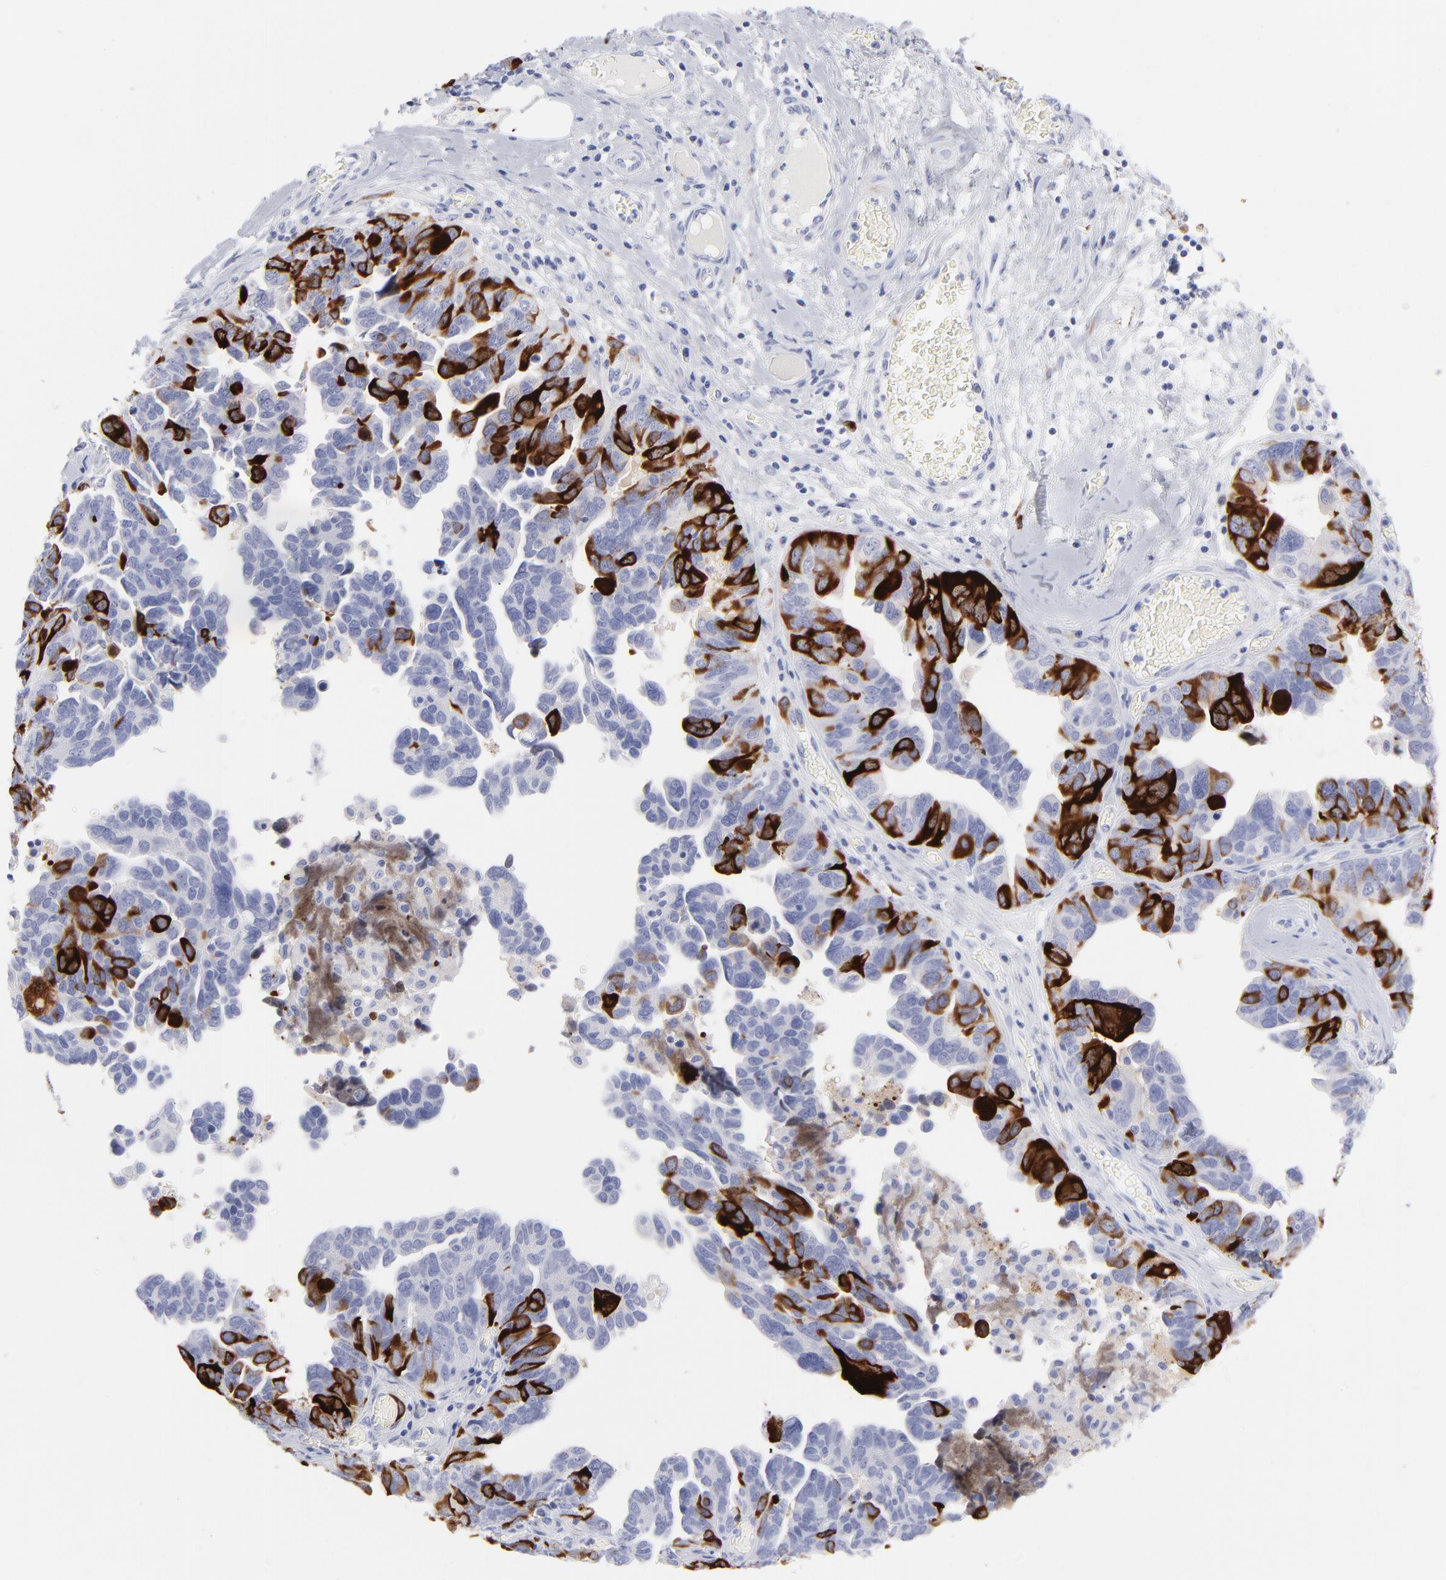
{"staining": {"intensity": "strong", "quantity": "25%-75%", "location": "cytoplasmic/membranous"}, "tissue": "ovarian cancer", "cell_type": "Tumor cells", "image_type": "cancer", "snomed": [{"axis": "morphology", "description": "Cystadenocarcinoma, serous, NOS"}, {"axis": "topography", "description": "Ovary"}], "caption": "A high-resolution histopathology image shows immunohistochemistry staining of ovarian cancer, which reveals strong cytoplasmic/membranous staining in about 25%-75% of tumor cells.", "gene": "CCNB1", "patient": {"sex": "female", "age": 64}}